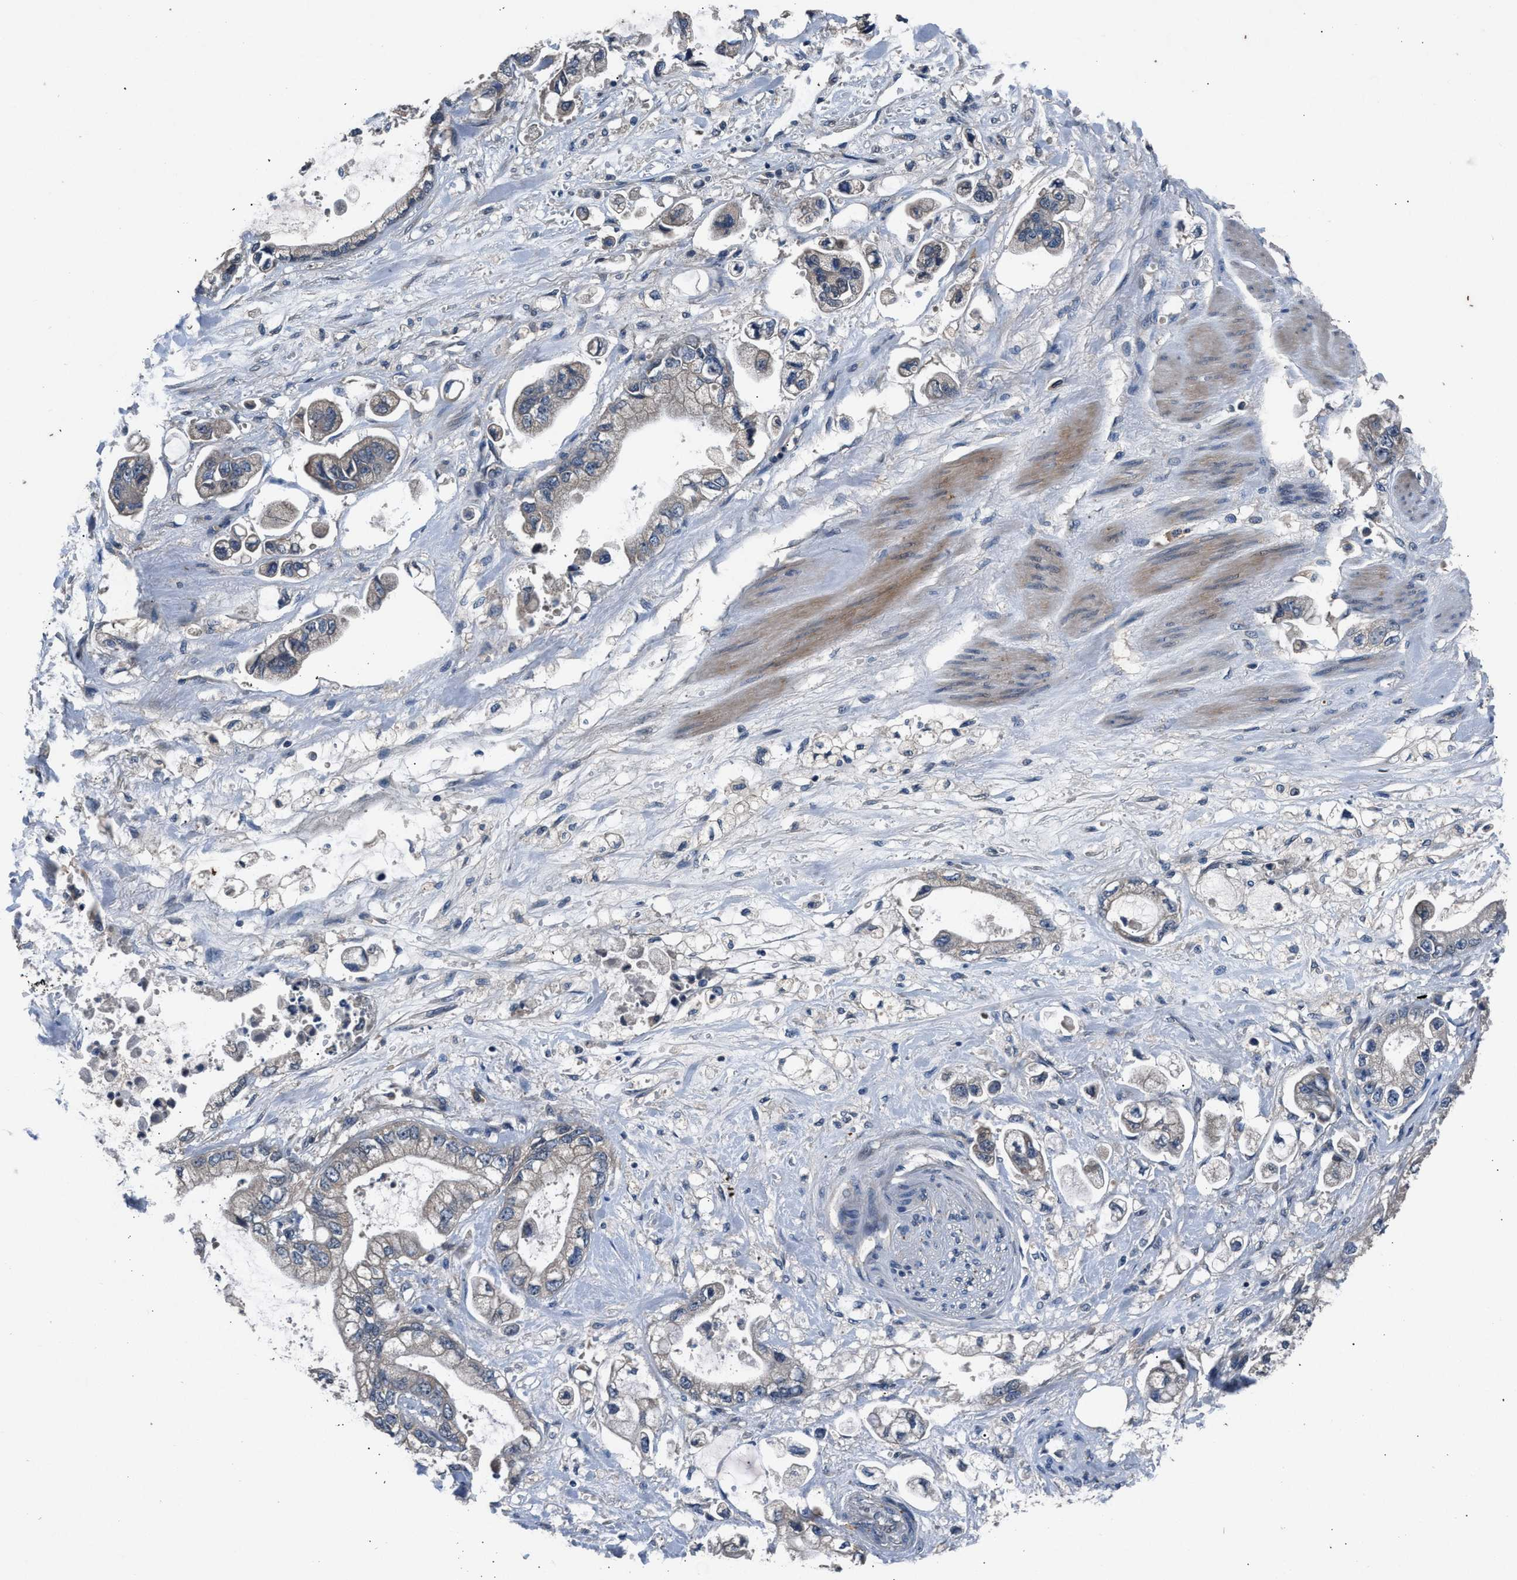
{"staining": {"intensity": "weak", "quantity": "<25%", "location": "cytoplasmic/membranous"}, "tissue": "stomach cancer", "cell_type": "Tumor cells", "image_type": "cancer", "snomed": [{"axis": "morphology", "description": "Normal tissue, NOS"}, {"axis": "morphology", "description": "Adenocarcinoma, NOS"}, {"axis": "topography", "description": "Stomach"}], "caption": "An immunohistochemistry (IHC) photomicrograph of stomach adenocarcinoma is shown. There is no staining in tumor cells of stomach adenocarcinoma.", "gene": "PRXL2C", "patient": {"sex": "male", "age": 62}}